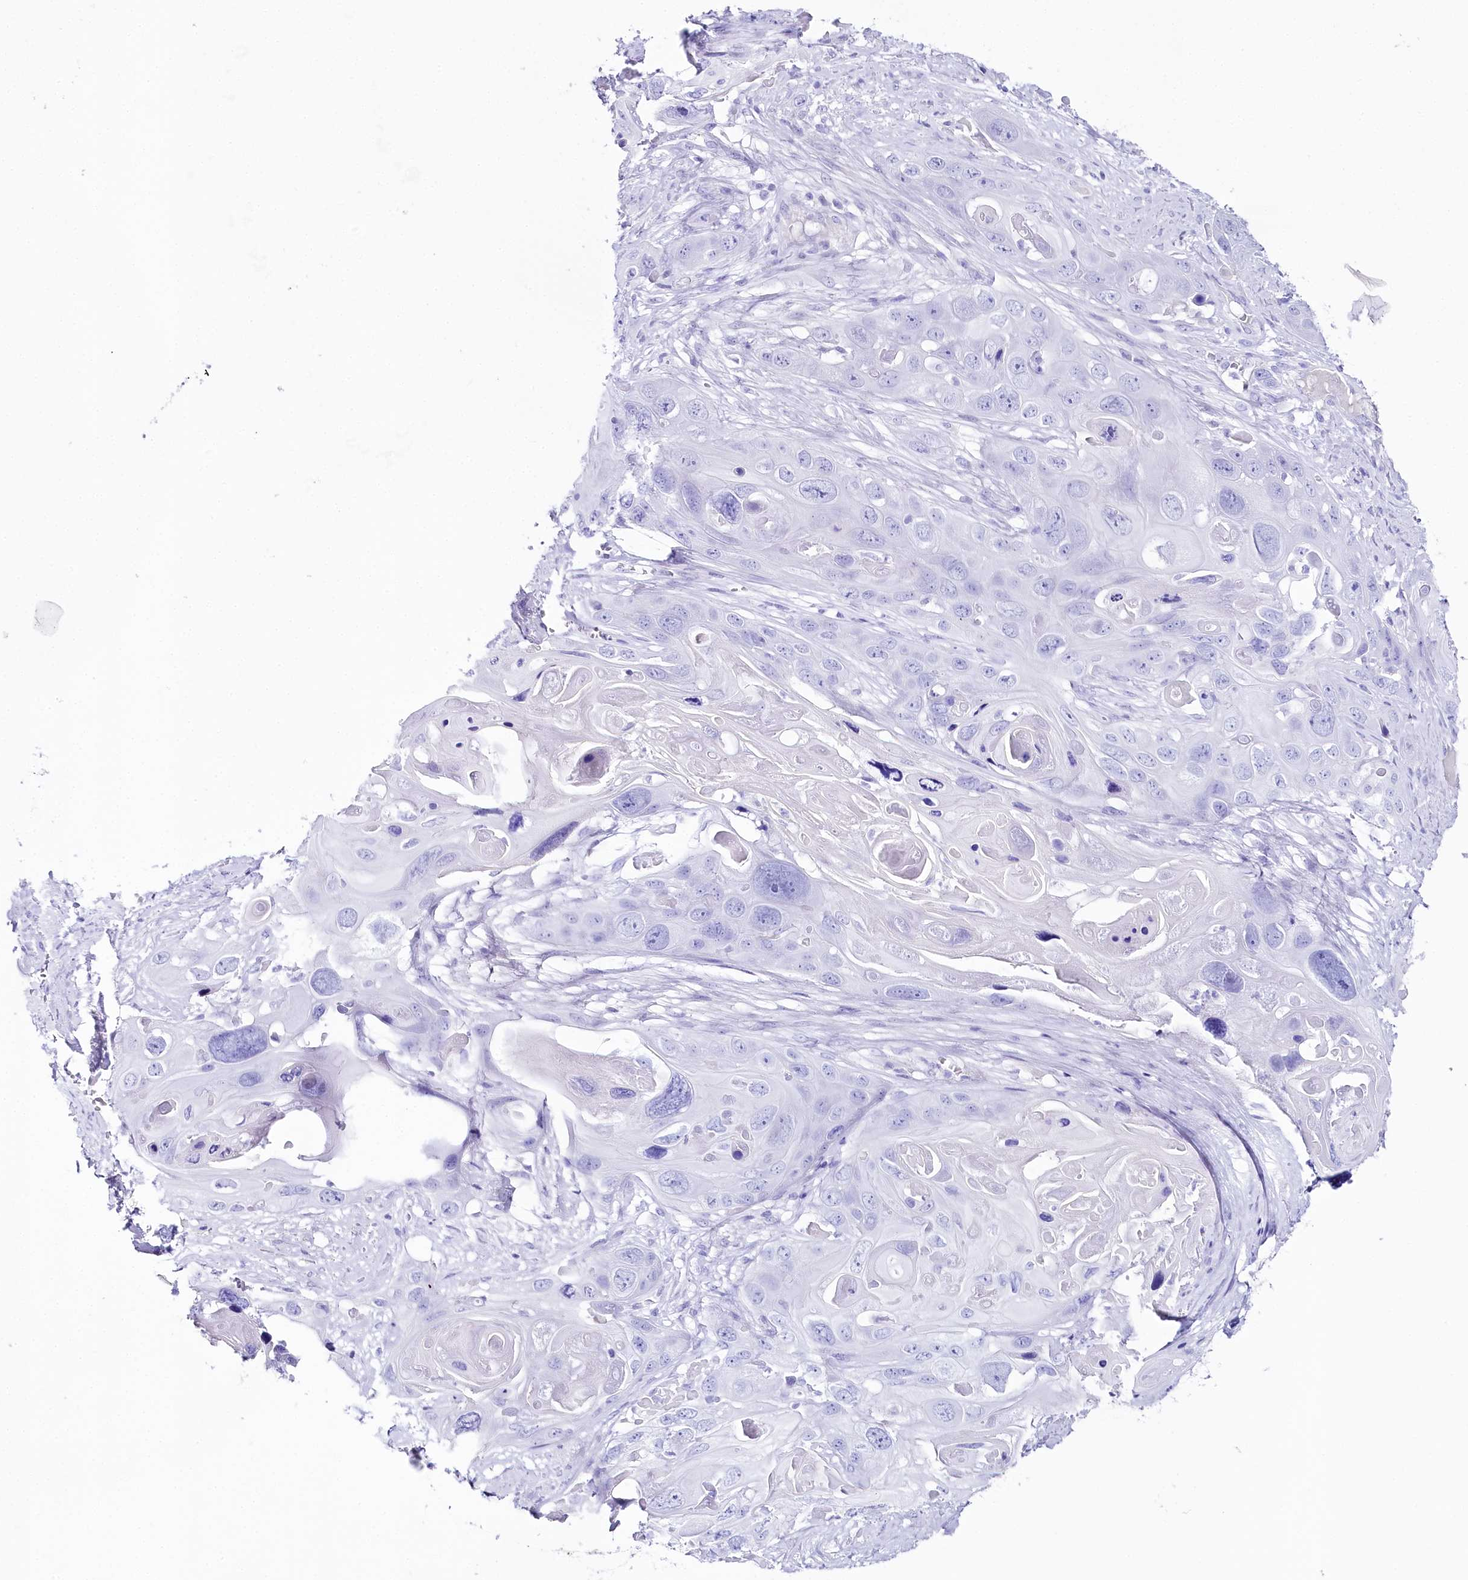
{"staining": {"intensity": "negative", "quantity": "none", "location": "none"}, "tissue": "skin cancer", "cell_type": "Tumor cells", "image_type": "cancer", "snomed": [{"axis": "morphology", "description": "Squamous cell carcinoma, NOS"}, {"axis": "topography", "description": "Skin"}], "caption": "Squamous cell carcinoma (skin) was stained to show a protein in brown. There is no significant staining in tumor cells. (DAB immunohistochemistry (IHC), high magnification).", "gene": "CSN3", "patient": {"sex": "male", "age": 55}}